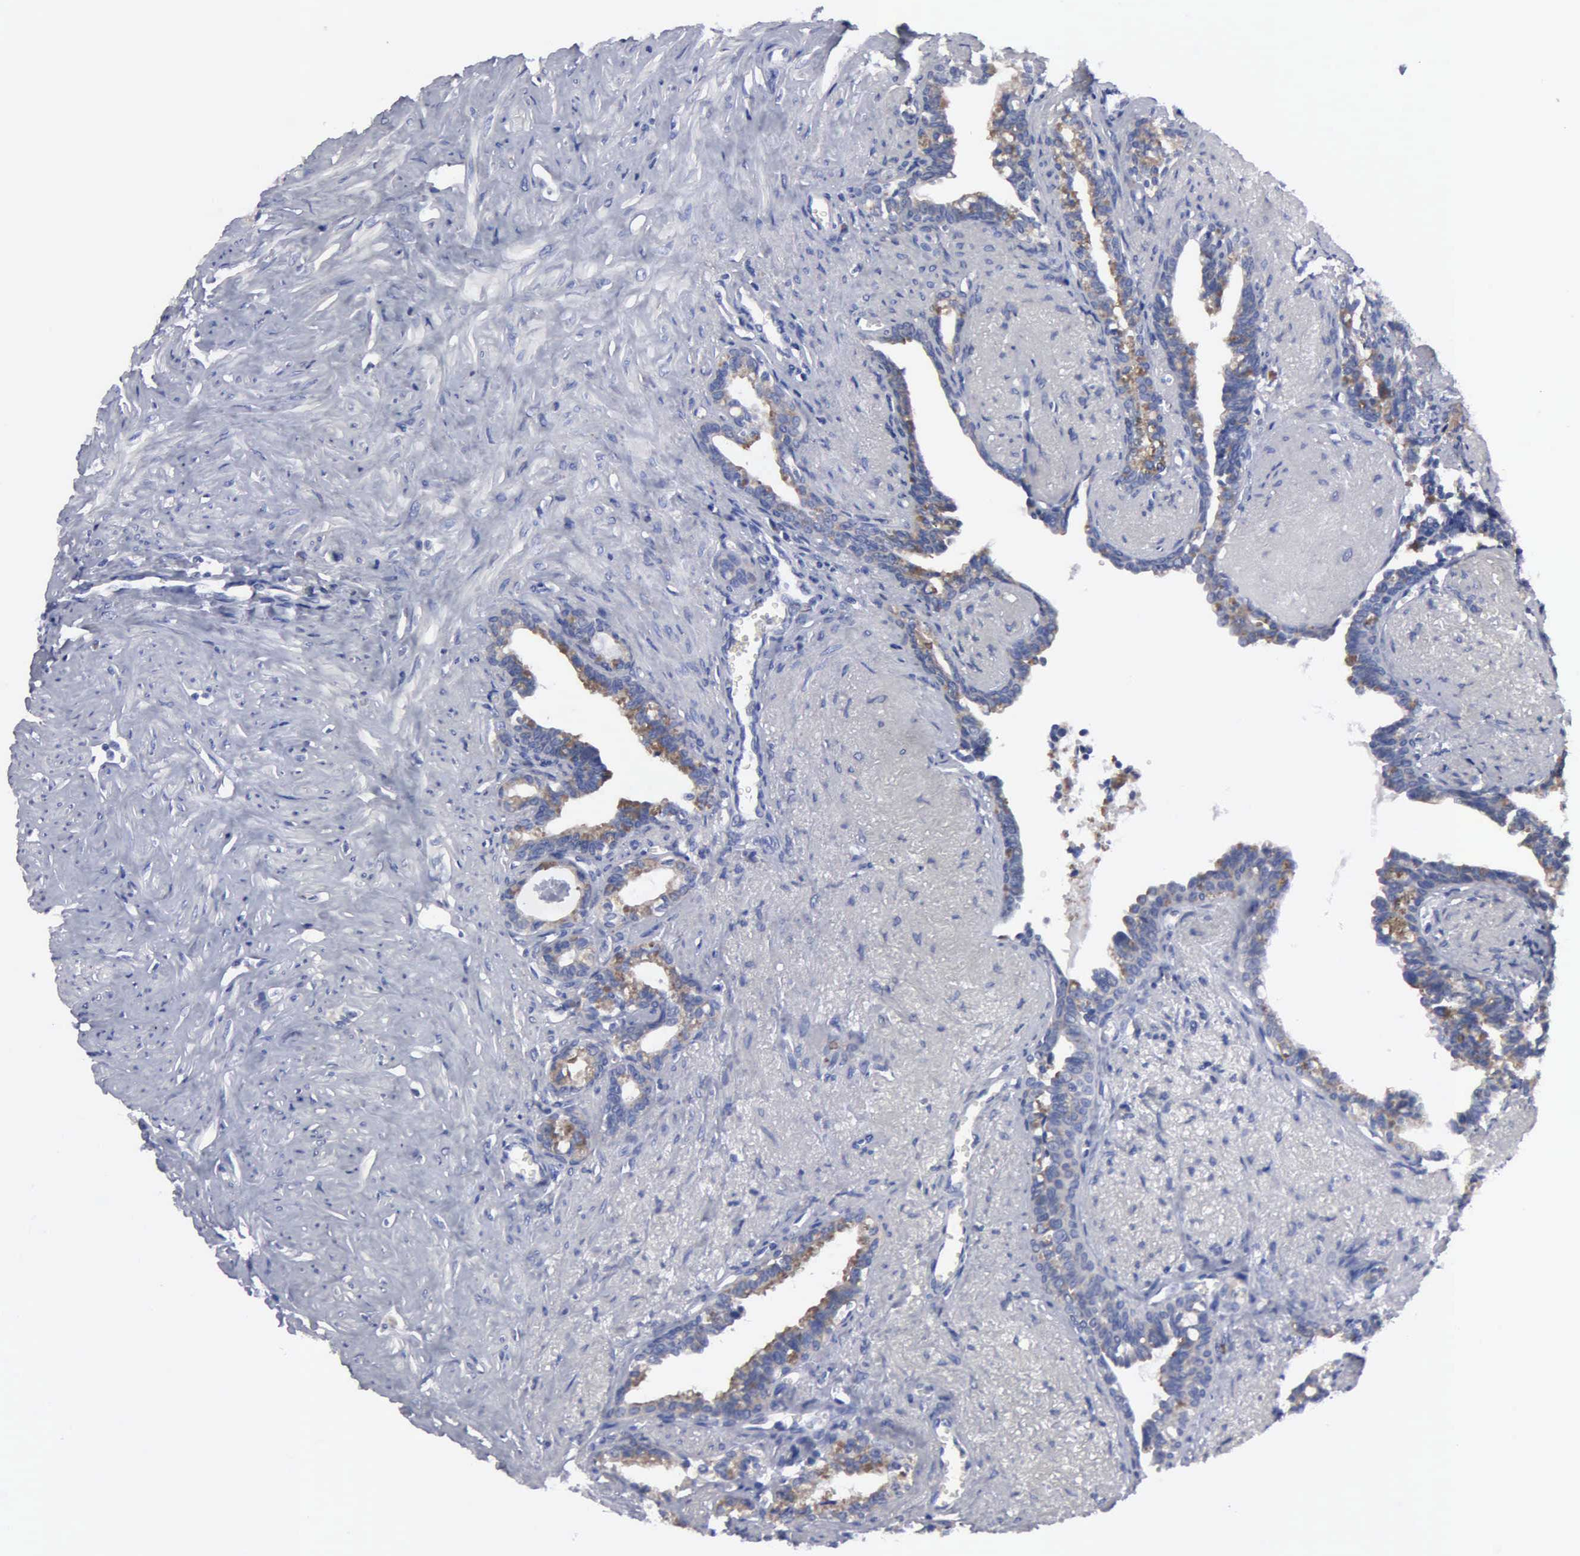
{"staining": {"intensity": "moderate", "quantity": "<25%", "location": "cytoplasmic/membranous"}, "tissue": "seminal vesicle", "cell_type": "Glandular cells", "image_type": "normal", "snomed": [{"axis": "morphology", "description": "Normal tissue, NOS"}, {"axis": "topography", "description": "Seminal veicle"}], "caption": "Immunohistochemistry (IHC) of unremarkable human seminal vesicle shows low levels of moderate cytoplasmic/membranous expression in about <25% of glandular cells. (IHC, brightfield microscopy, high magnification).", "gene": "TXLNG", "patient": {"sex": "male", "age": 60}}